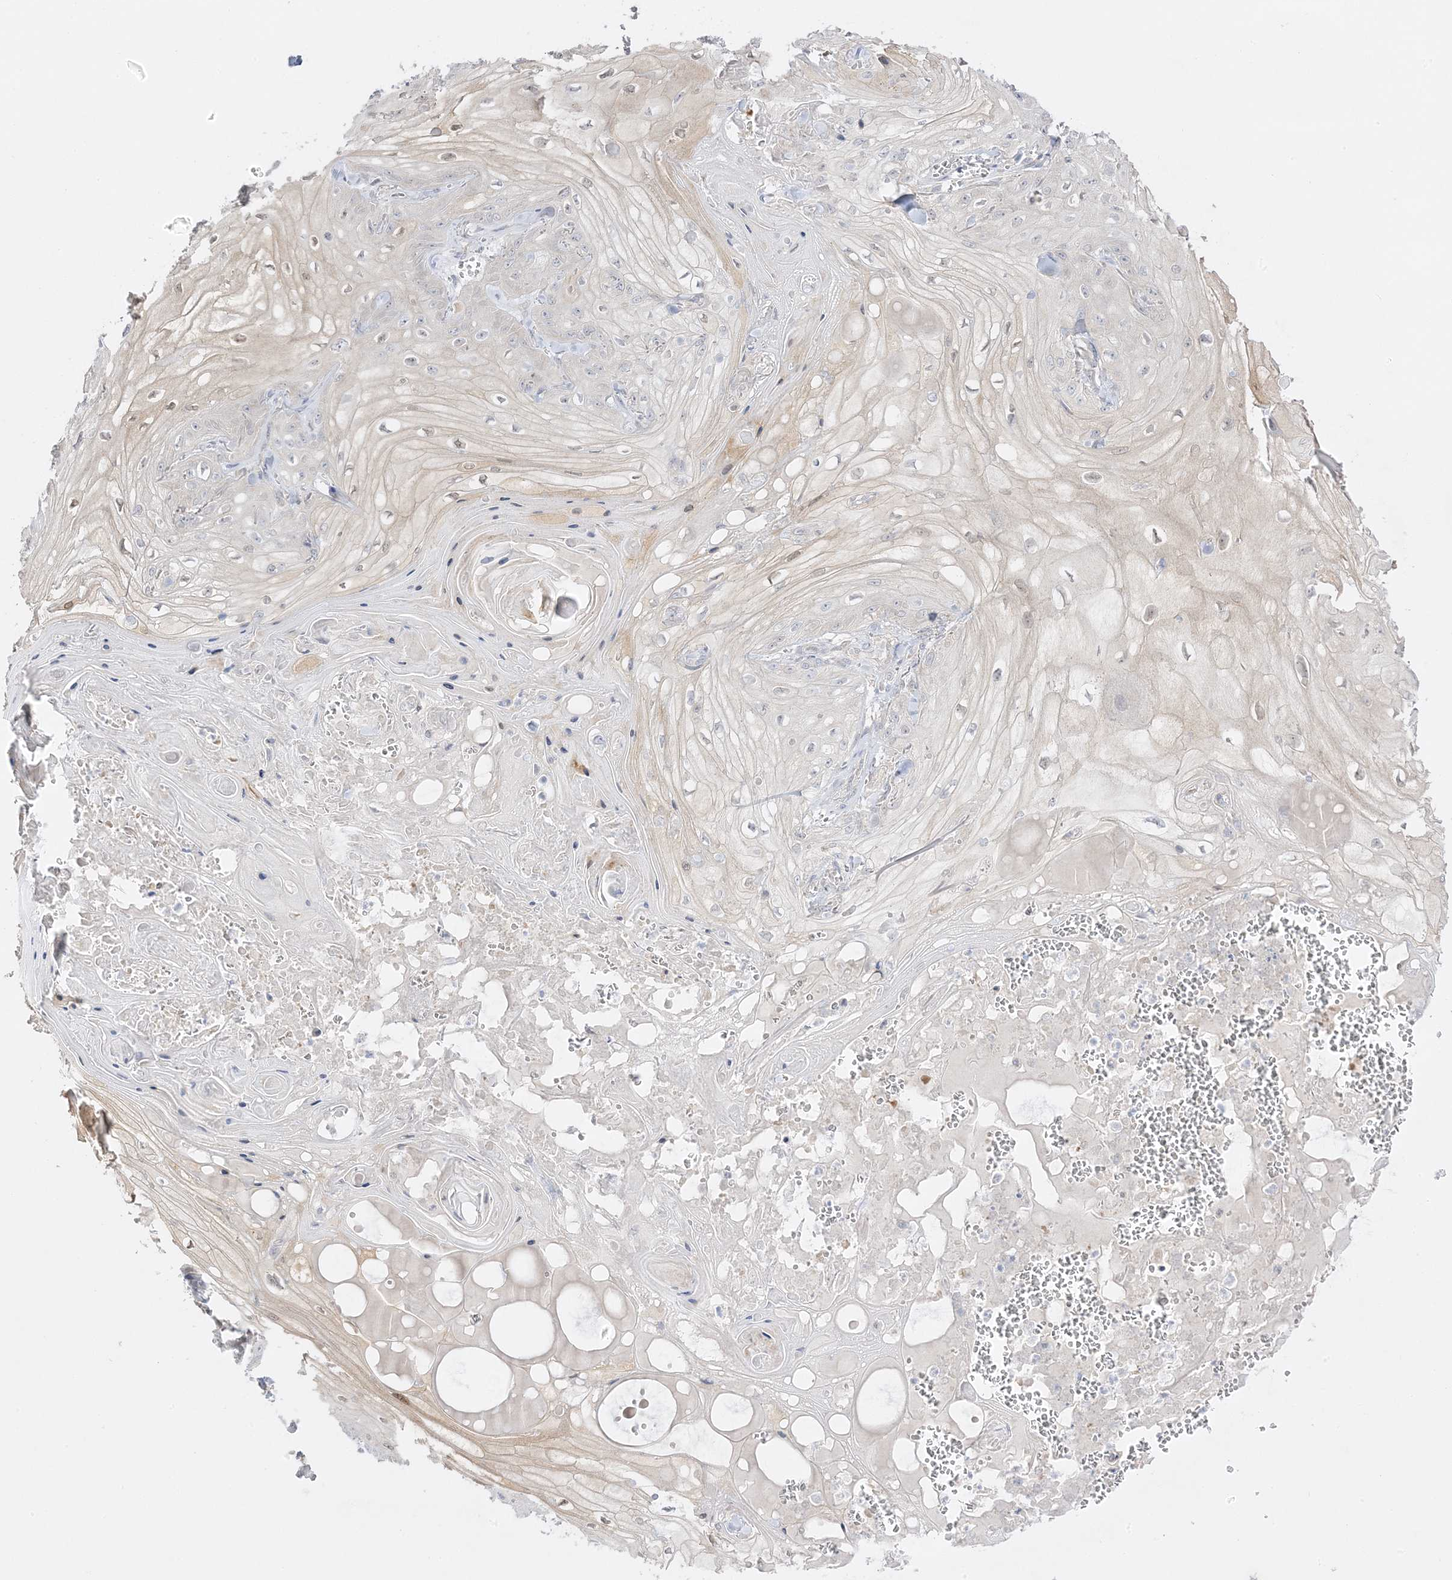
{"staining": {"intensity": "negative", "quantity": "none", "location": "none"}, "tissue": "skin cancer", "cell_type": "Tumor cells", "image_type": "cancer", "snomed": [{"axis": "morphology", "description": "Squamous cell carcinoma, NOS"}, {"axis": "topography", "description": "Skin"}], "caption": "Skin cancer was stained to show a protein in brown. There is no significant expression in tumor cells. (Immunohistochemistry, brightfield microscopy, high magnification).", "gene": "C2CD2", "patient": {"sex": "male", "age": 74}}